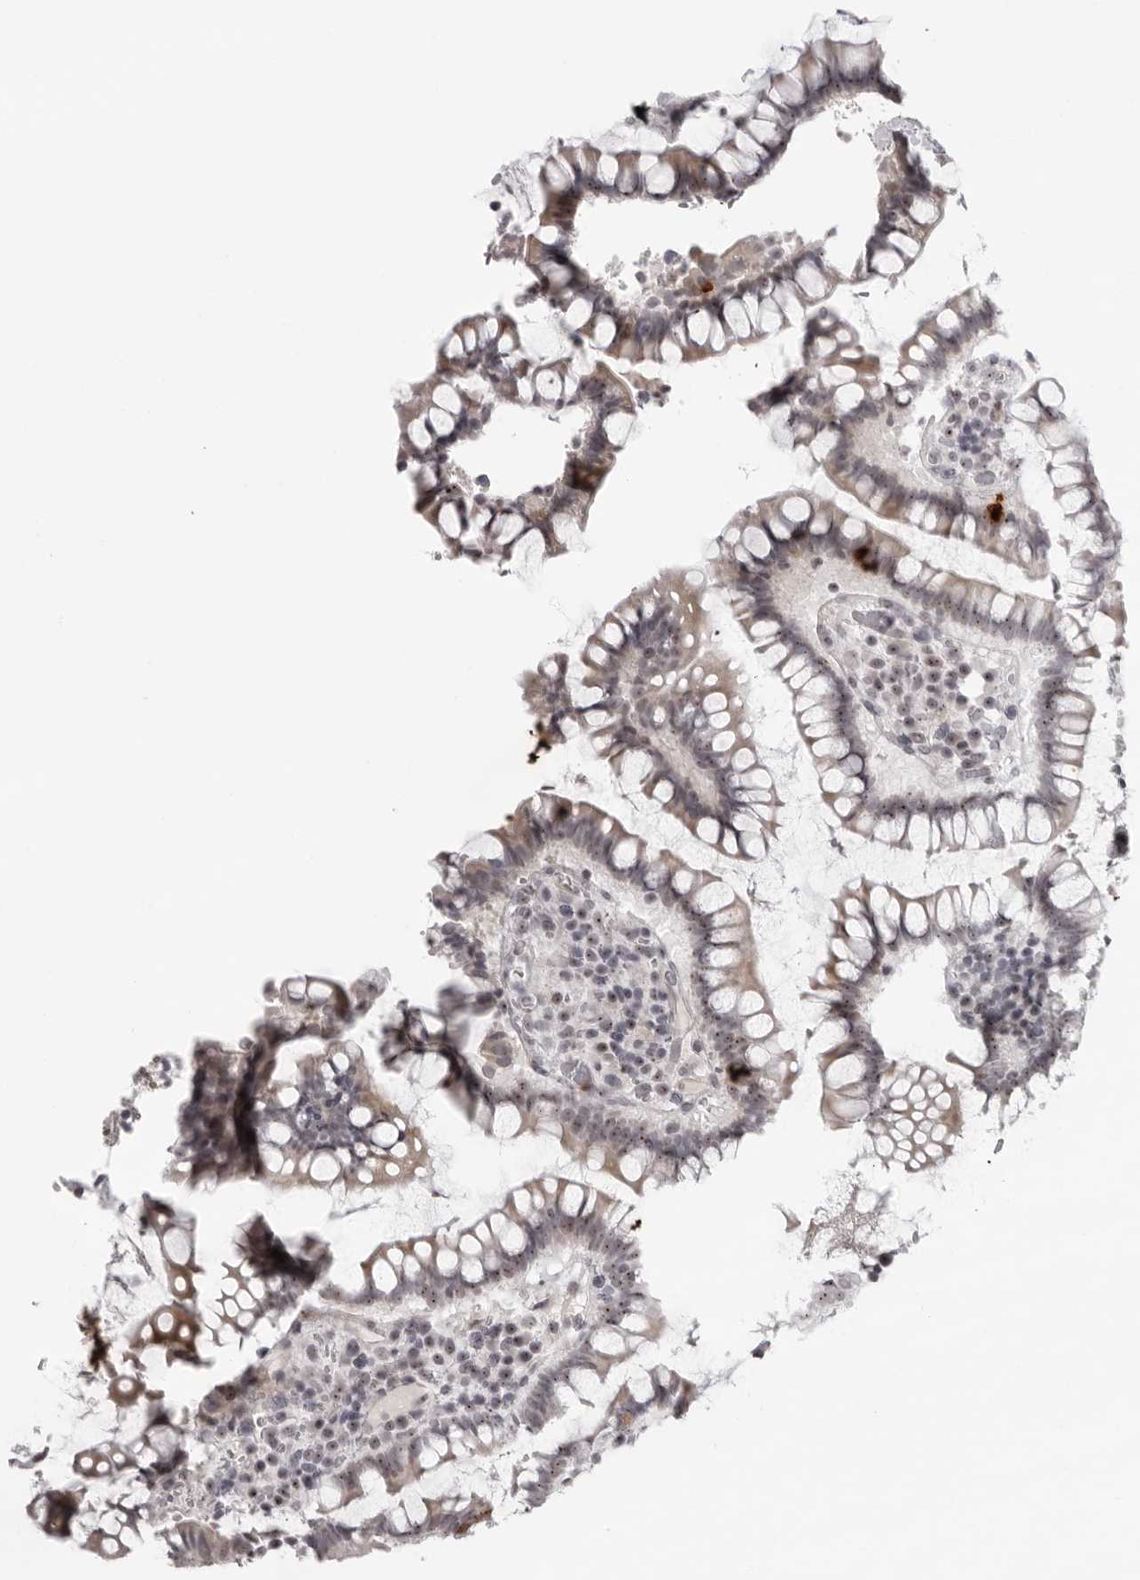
{"staining": {"intensity": "negative", "quantity": "none", "location": "none"}, "tissue": "colon", "cell_type": "Endothelial cells", "image_type": "normal", "snomed": [{"axis": "morphology", "description": "Normal tissue, NOS"}, {"axis": "topography", "description": "Colon"}], "caption": "DAB immunohistochemical staining of normal human colon reveals no significant staining in endothelial cells. (DAB immunohistochemistry, high magnification).", "gene": "HELZ", "patient": {"sex": "female", "age": 79}}